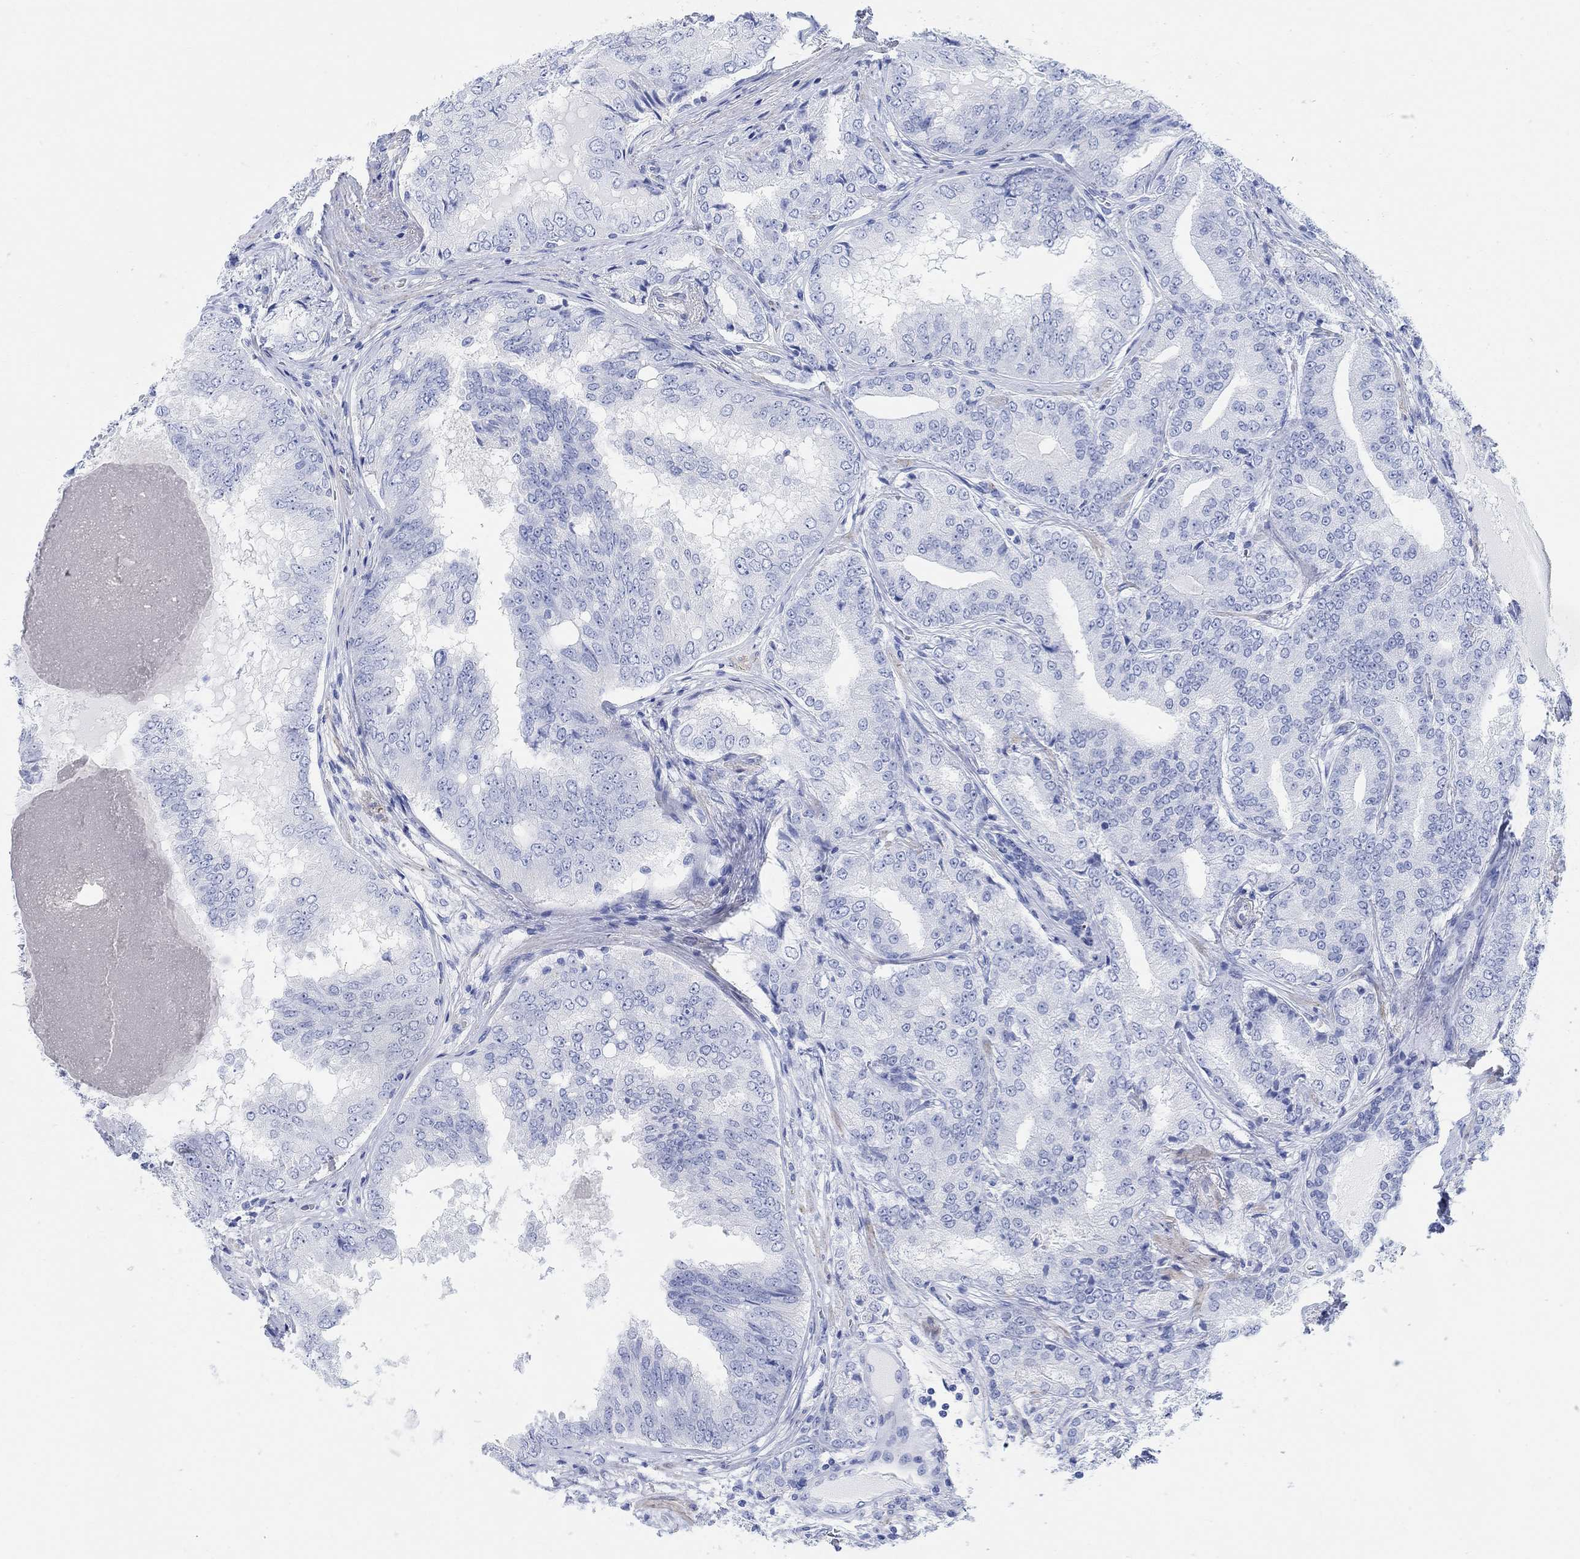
{"staining": {"intensity": "negative", "quantity": "none", "location": "none"}, "tissue": "prostate cancer", "cell_type": "Tumor cells", "image_type": "cancer", "snomed": [{"axis": "morphology", "description": "Adenocarcinoma, NOS"}, {"axis": "topography", "description": "Prostate"}], "caption": "Image shows no significant protein positivity in tumor cells of prostate cancer (adenocarcinoma).", "gene": "ANKRD33", "patient": {"sex": "male", "age": 65}}